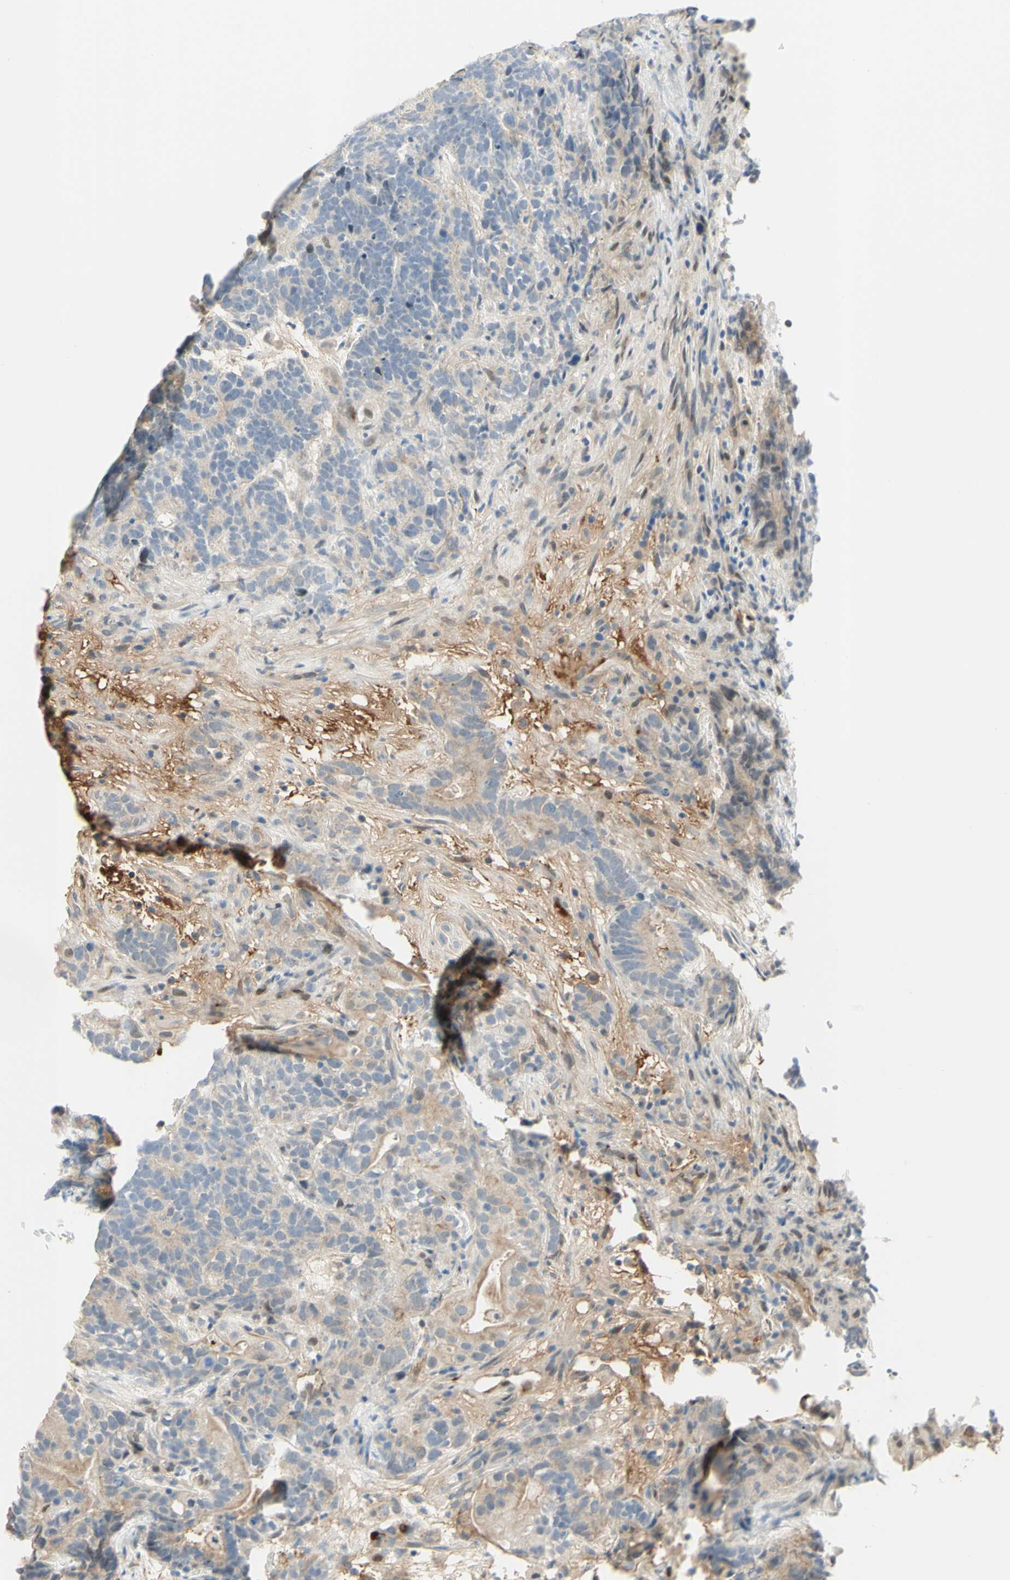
{"staining": {"intensity": "negative", "quantity": "none", "location": "none"}, "tissue": "testis cancer", "cell_type": "Tumor cells", "image_type": "cancer", "snomed": [{"axis": "morphology", "description": "Carcinoma, Embryonal, NOS"}, {"axis": "topography", "description": "Testis"}], "caption": "Tumor cells show no significant protein positivity in testis cancer (embryonal carcinoma). (Brightfield microscopy of DAB (3,3'-diaminobenzidine) immunohistochemistry at high magnification).", "gene": "ANGPT2", "patient": {"sex": "male", "age": 26}}